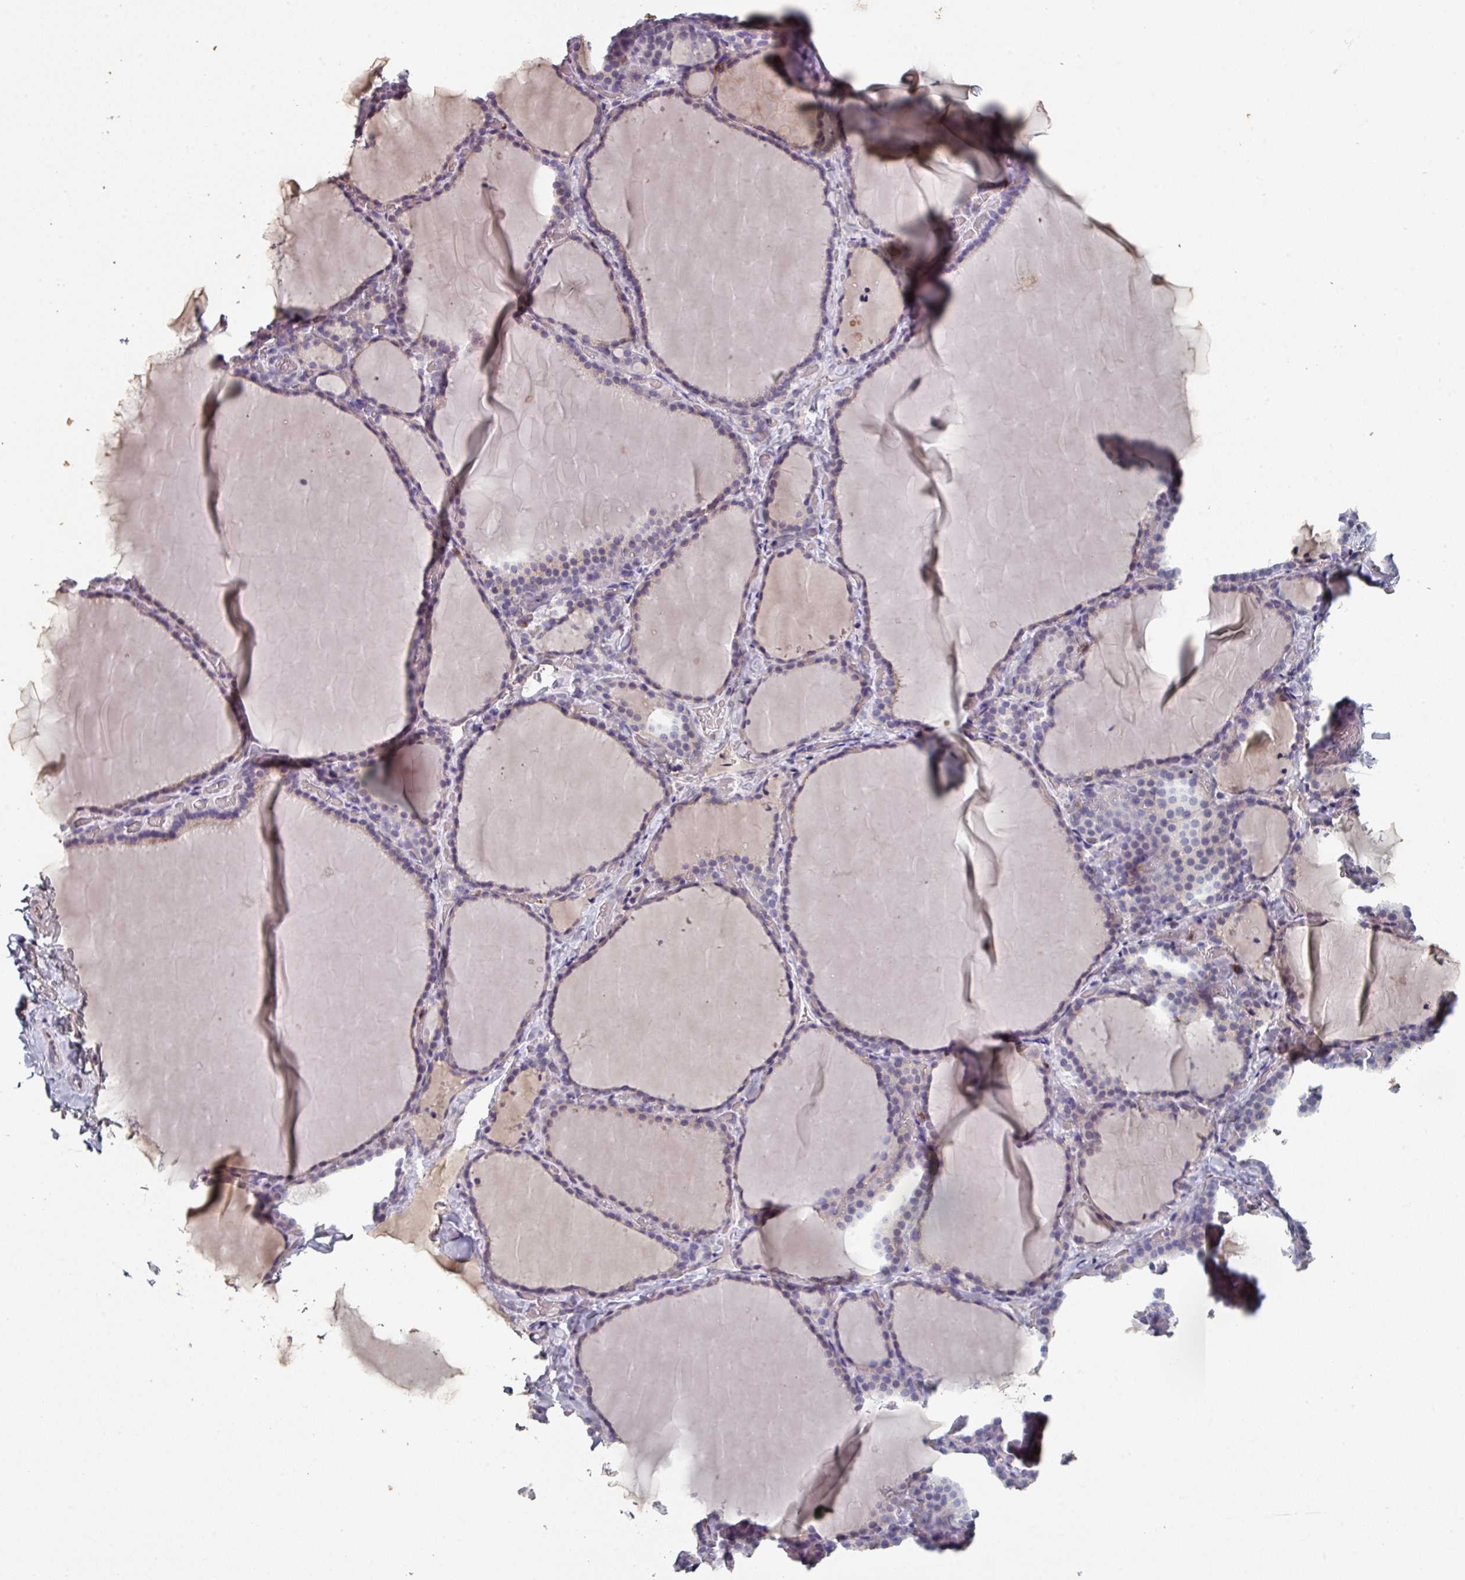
{"staining": {"intensity": "negative", "quantity": "none", "location": "none"}, "tissue": "thyroid gland", "cell_type": "Glandular cells", "image_type": "normal", "snomed": [{"axis": "morphology", "description": "Normal tissue, NOS"}, {"axis": "topography", "description": "Thyroid gland"}], "caption": "Immunohistochemical staining of normal thyroid gland exhibits no significant expression in glandular cells.", "gene": "PRAMEF7", "patient": {"sex": "female", "age": 22}}